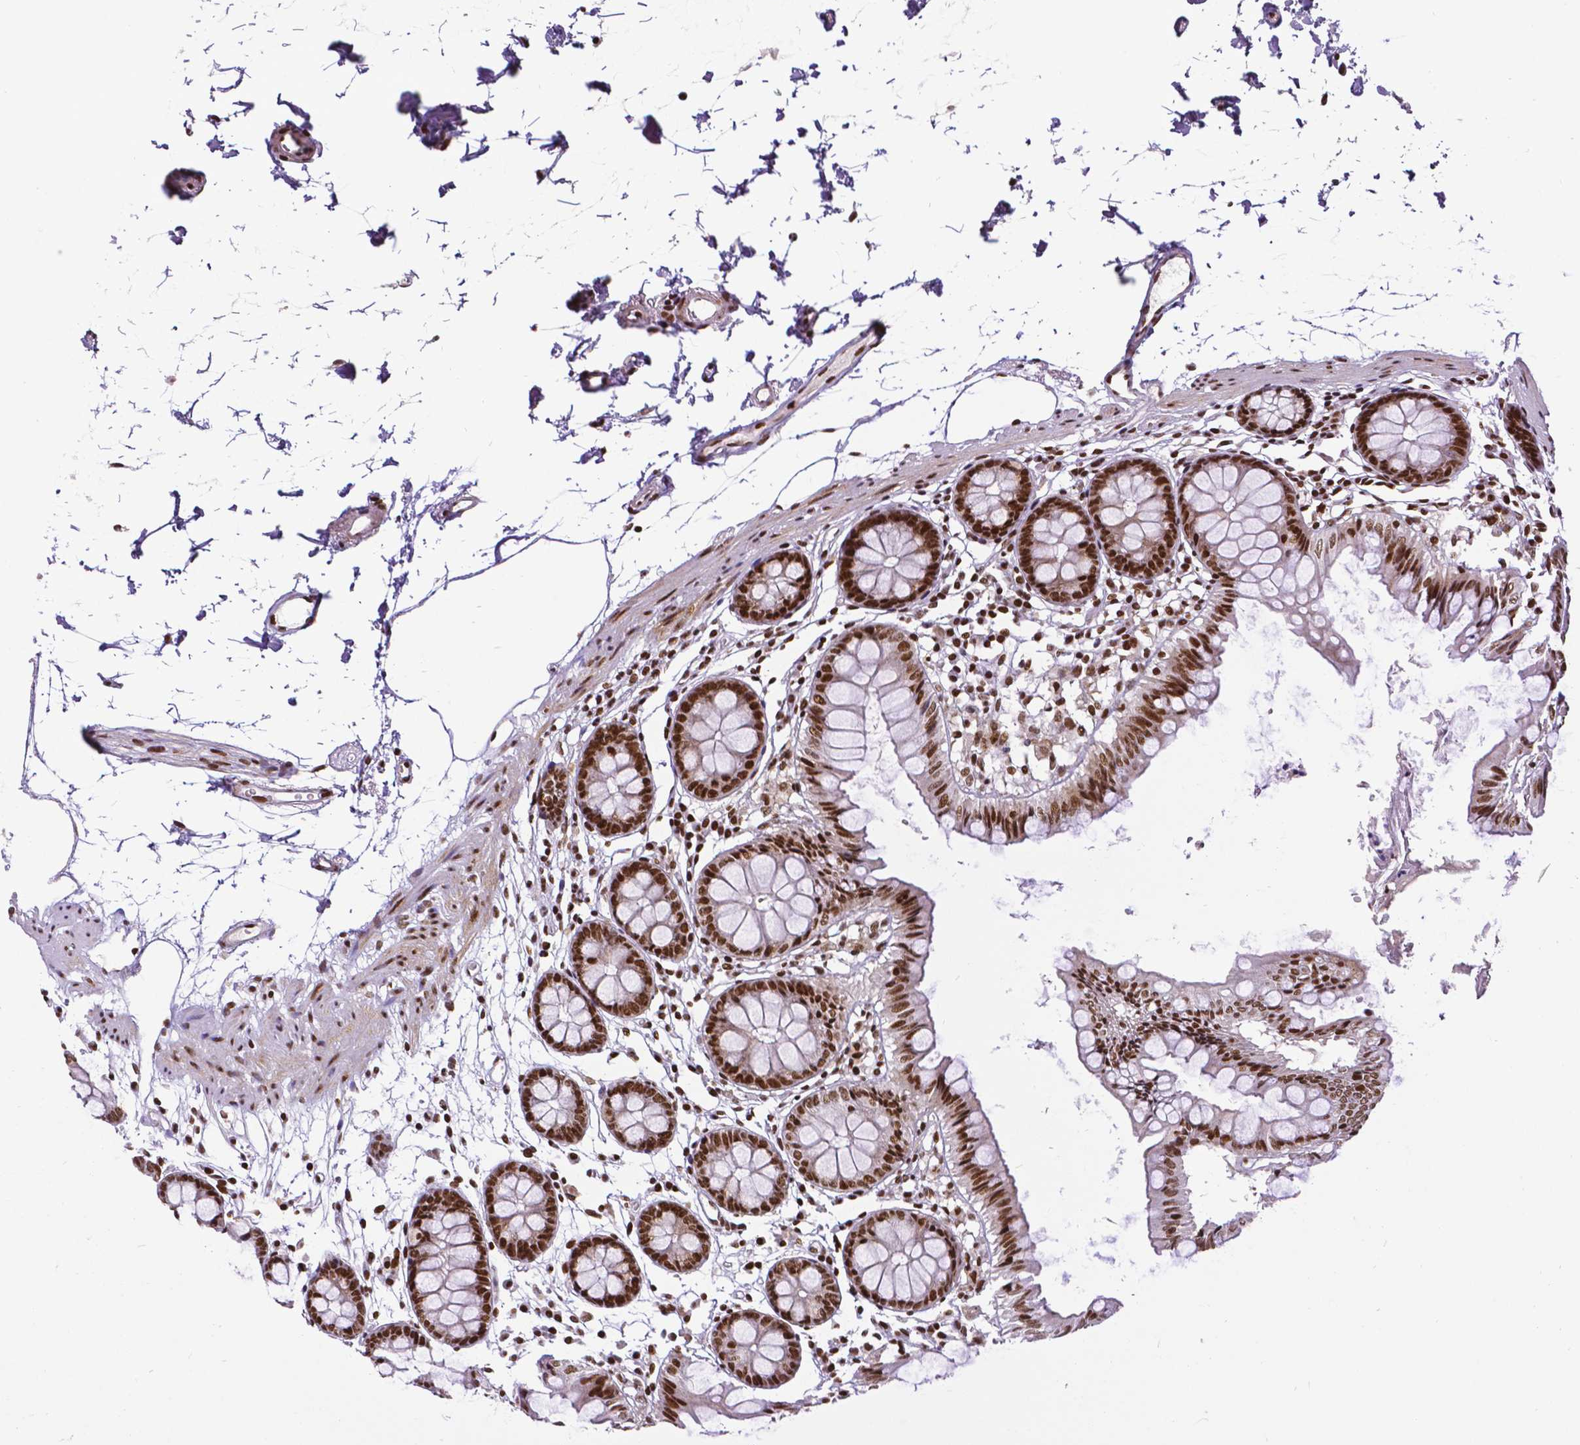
{"staining": {"intensity": "moderate", "quantity": ">75%", "location": "nuclear"}, "tissue": "colon", "cell_type": "Endothelial cells", "image_type": "normal", "snomed": [{"axis": "morphology", "description": "Normal tissue, NOS"}, {"axis": "topography", "description": "Colon"}], "caption": "Endothelial cells reveal medium levels of moderate nuclear staining in about >75% of cells in unremarkable human colon.", "gene": "CTCF", "patient": {"sex": "female", "age": 84}}